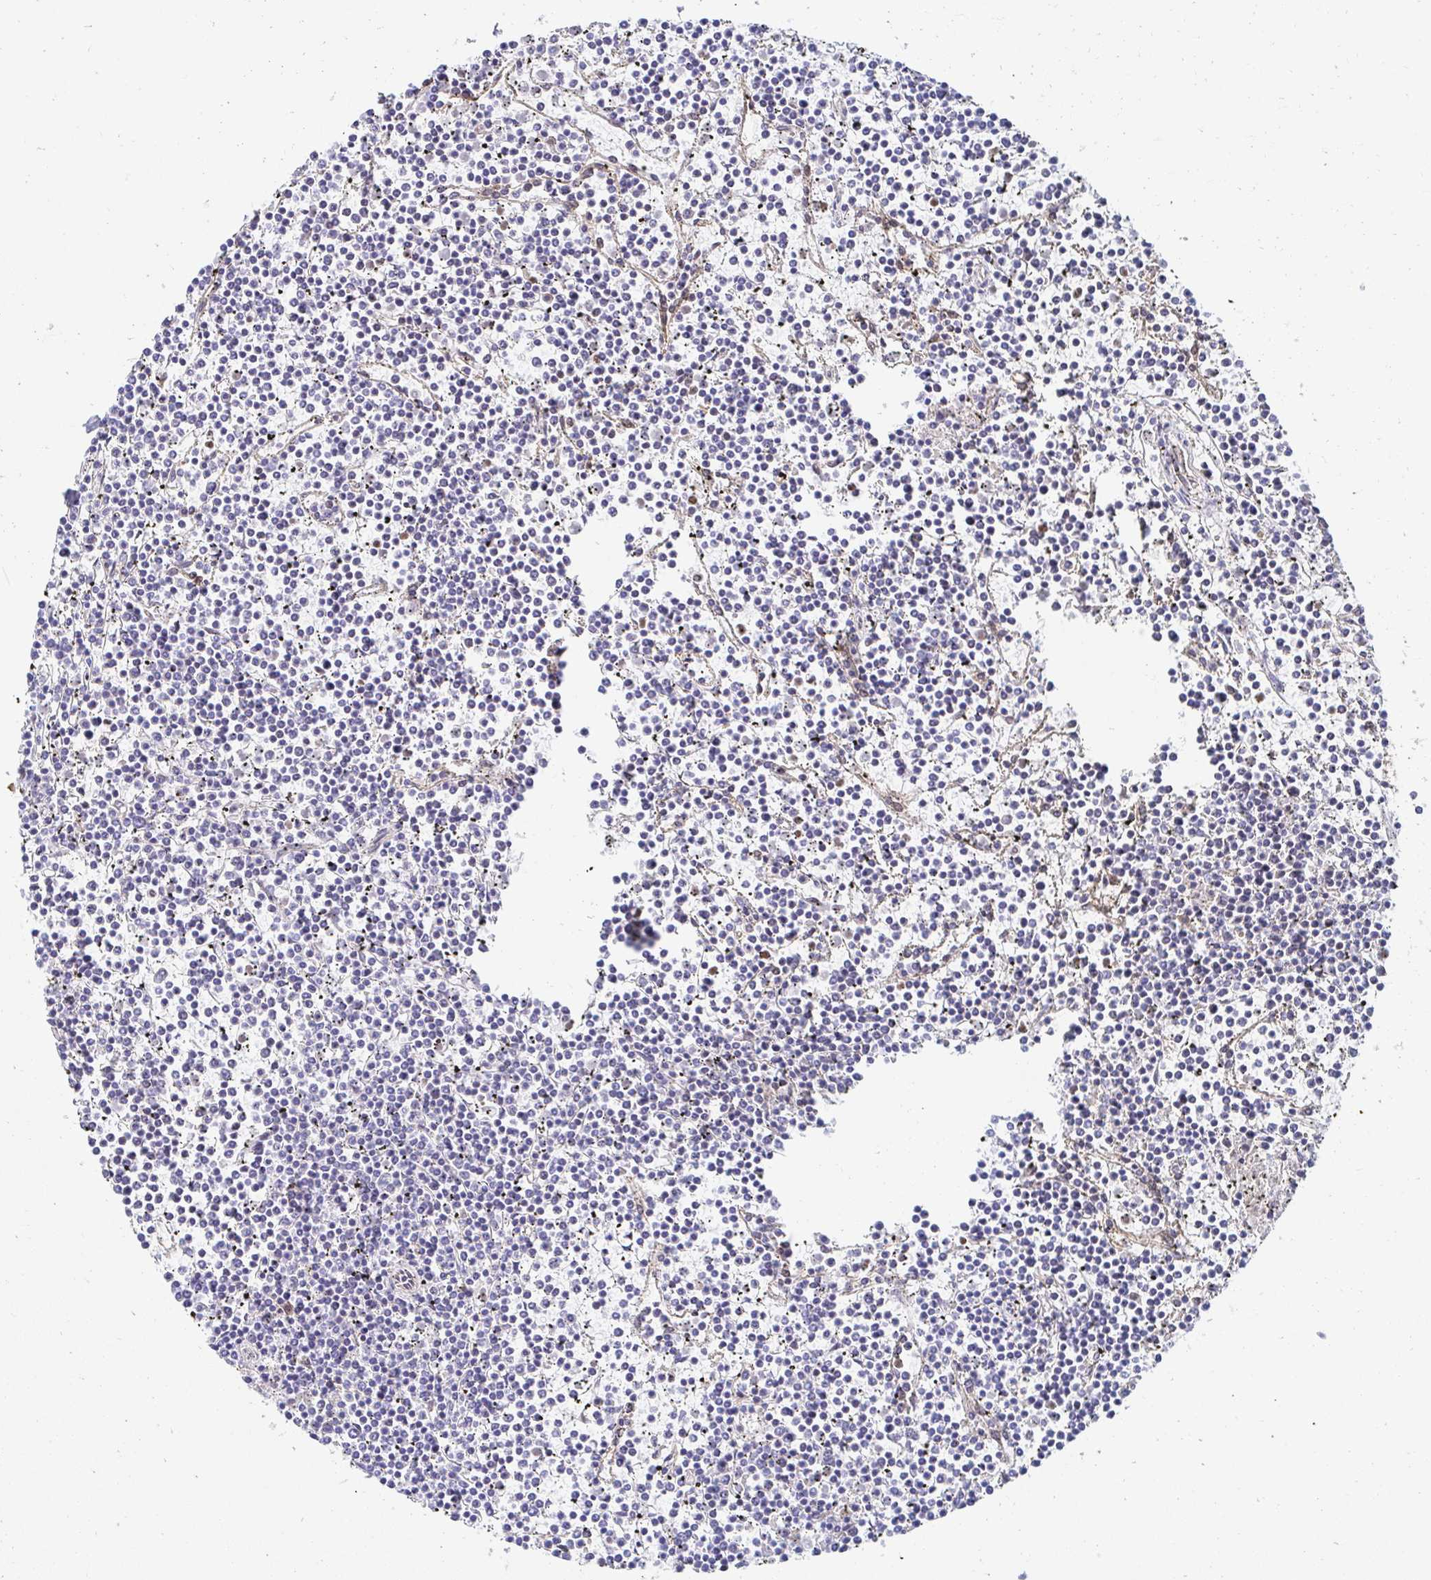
{"staining": {"intensity": "negative", "quantity": "none", "location": "none"}, "tissue": "lymphoma", "cell_type": "Tumor cells", "image_type": "cancer", "snomed": [{"axis": "morphology", "description": "Malignant lymphoma, non-Hodgkin's type, Low grade"}, {"axis": "topography", "description": "Spleen"}], "caption": "This image is of malignant lymphoma, non-Hodgkin's type (low-grade) stained with IHC to label a protein in brown with the nuclei are counter-stained blue. There is no staining in tumor cells.", "gene": "CTTN", "patient": {"sex": "female", "age": 19}}